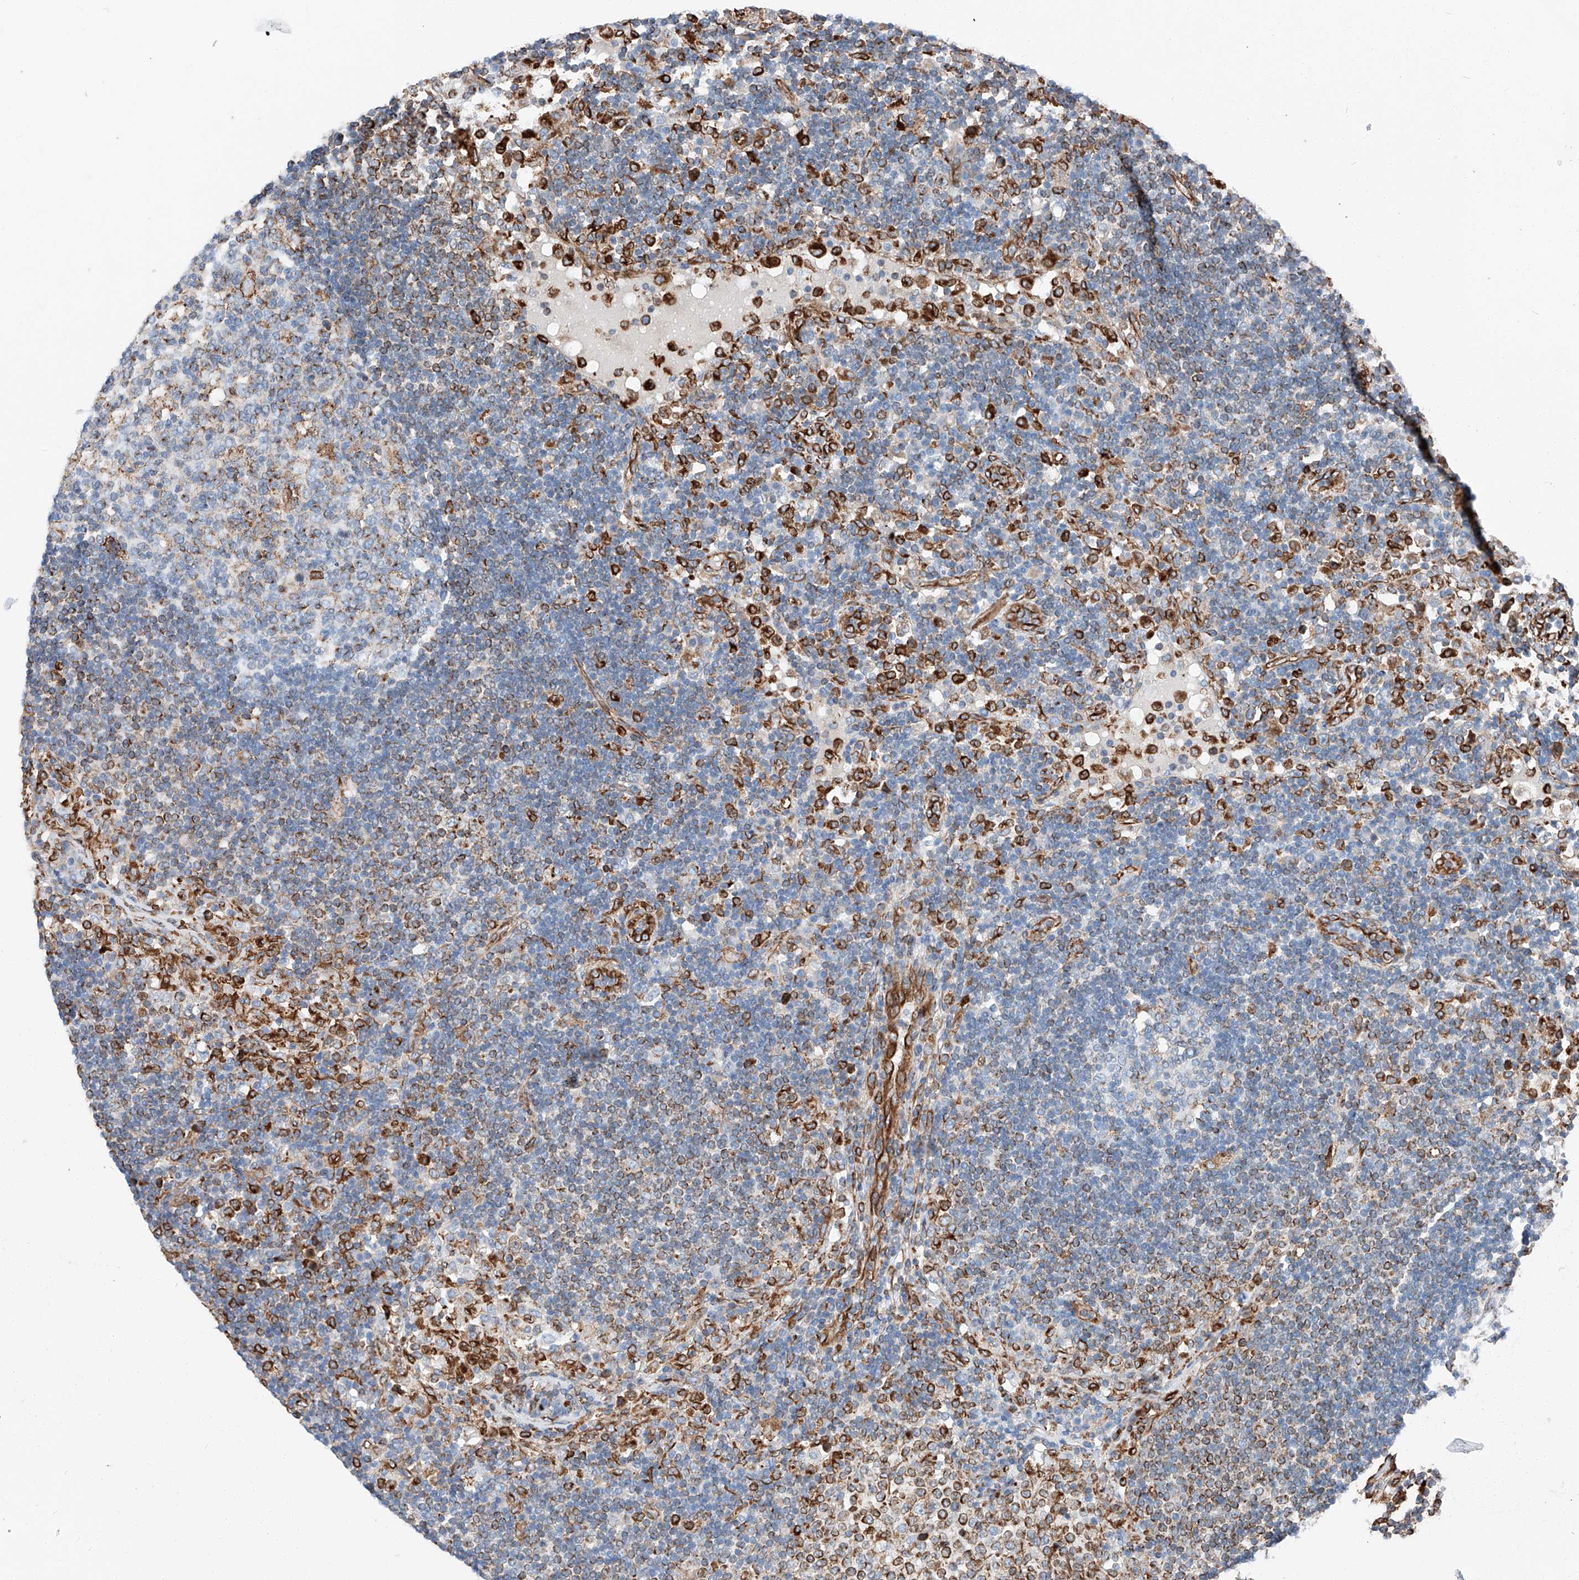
{"staining": {"intensity": "moderate", "quantity": "<25%", "location": "cytoplasmic/membranous"}, "tissue": "lymph node", "cell_type": "Germinal center cells", "image_type": "normal", "snomed": [{"axis": "morphology", "description": "Normal tissue, NOS"}, {"axis": "topography", "description": "Lymph node"}], "caption": "Normal lymph node exhibits moderate cytoplasmic/membranous staining in about <25% of germinal center cells, visualized by immunohistochemistry. The protein is stained brown, and the nuclei are stained in blue (DAB IHC with brightfield microscopy, high magnification).", "gene": "ZNF804A", "patient": {"sex": "female", "age": 53}}